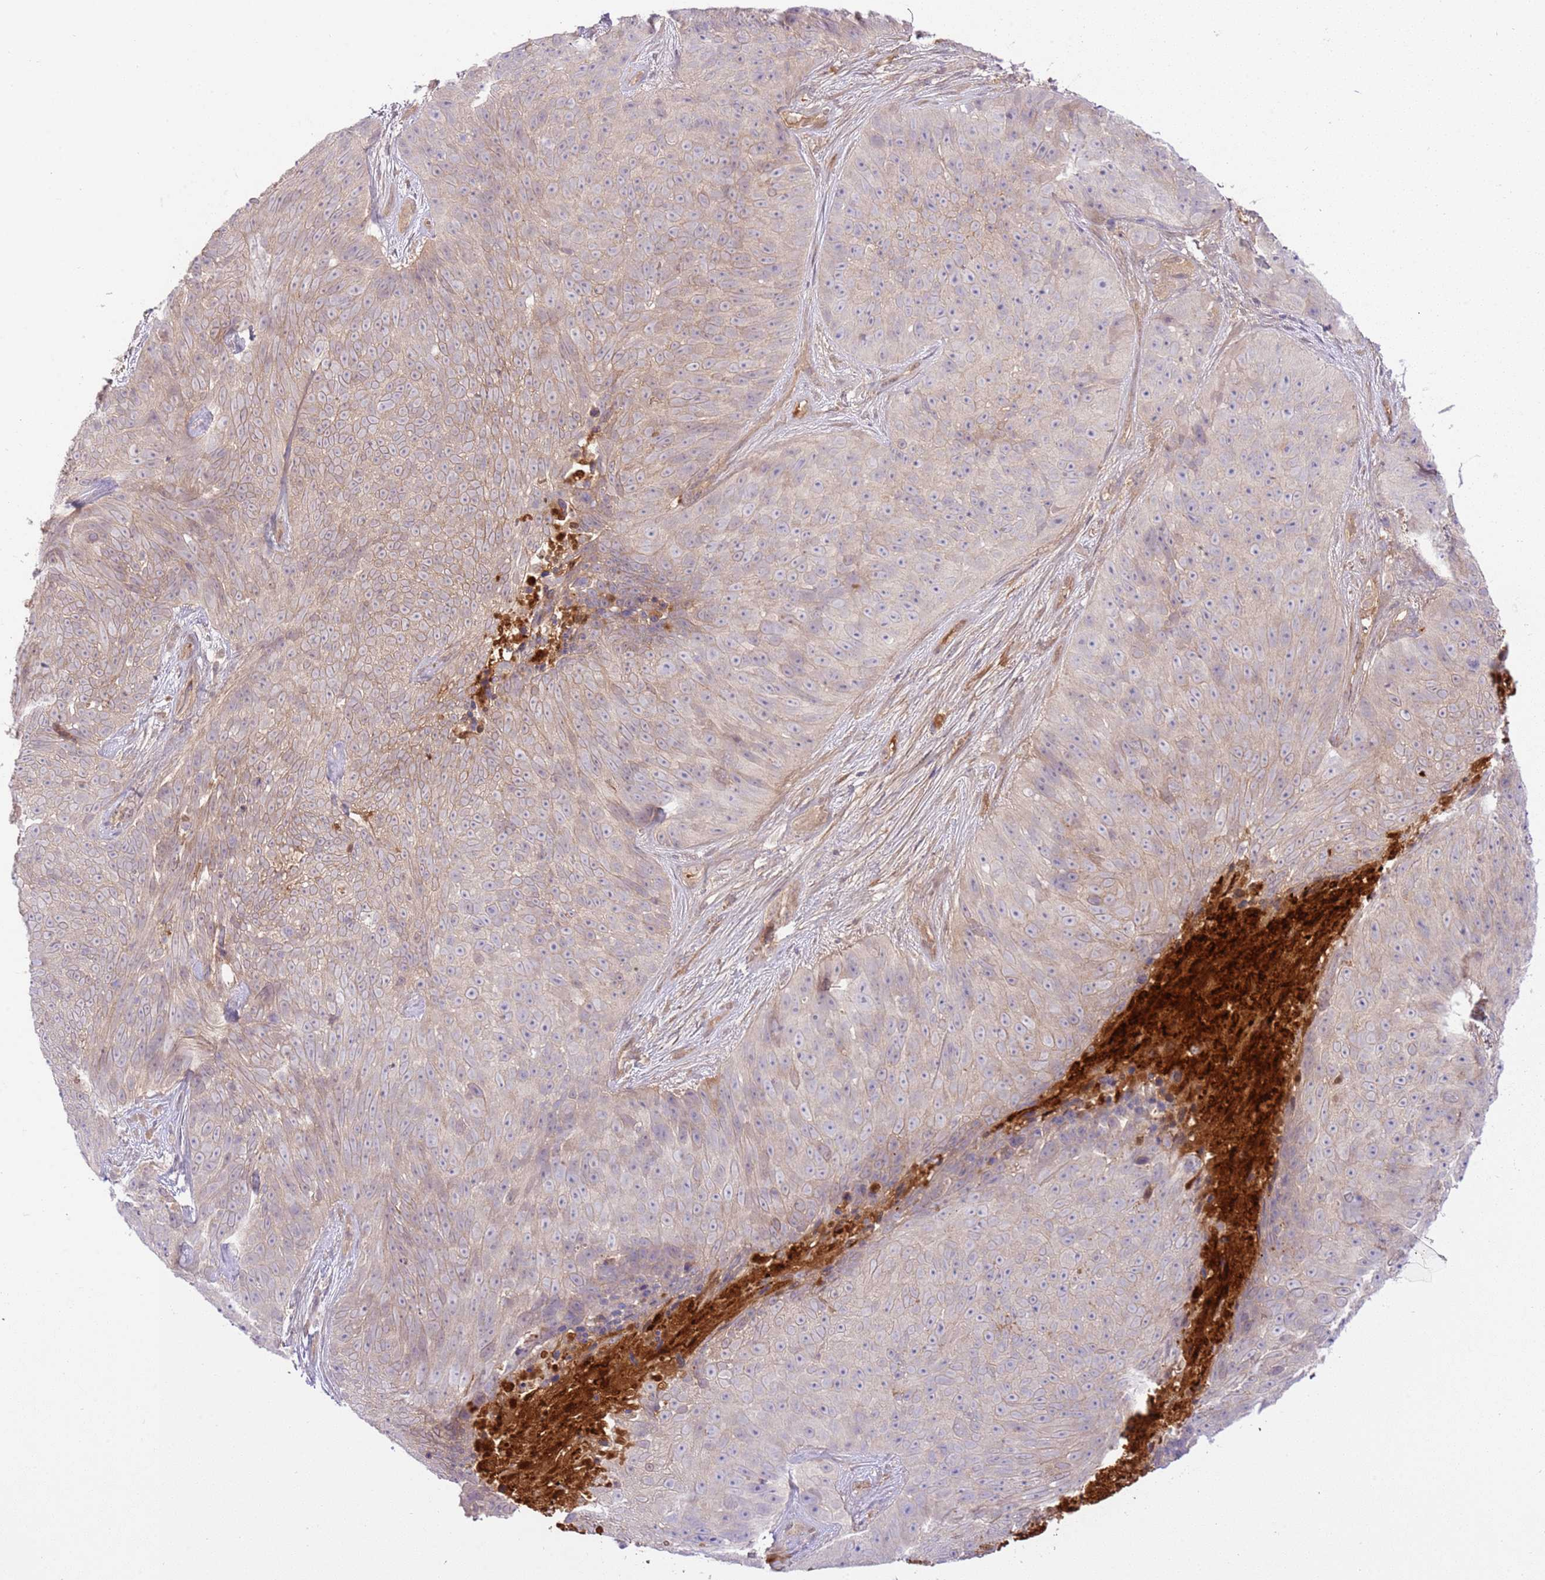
{"staining": {"intensity": "negative", "quantity": "none", "location": "none"}, "tissue": "skin cancer", "cell_type": "Tumor cells", "image_type": "cancer", "snomed": [{"axis": "morphology", "description": "Squamous cell carcinoma, NOS"}, {"axis": "topography", "description": "Skin"}], "caption": "This photomicrograph is of skin cancer stained with immunohistochemistry to label a protein in brown with the nuclei are counter-stained blue. There is no positivity in tumor cells.", "gene": "C8G", "patient": {"sex": "female", "age": 87}}